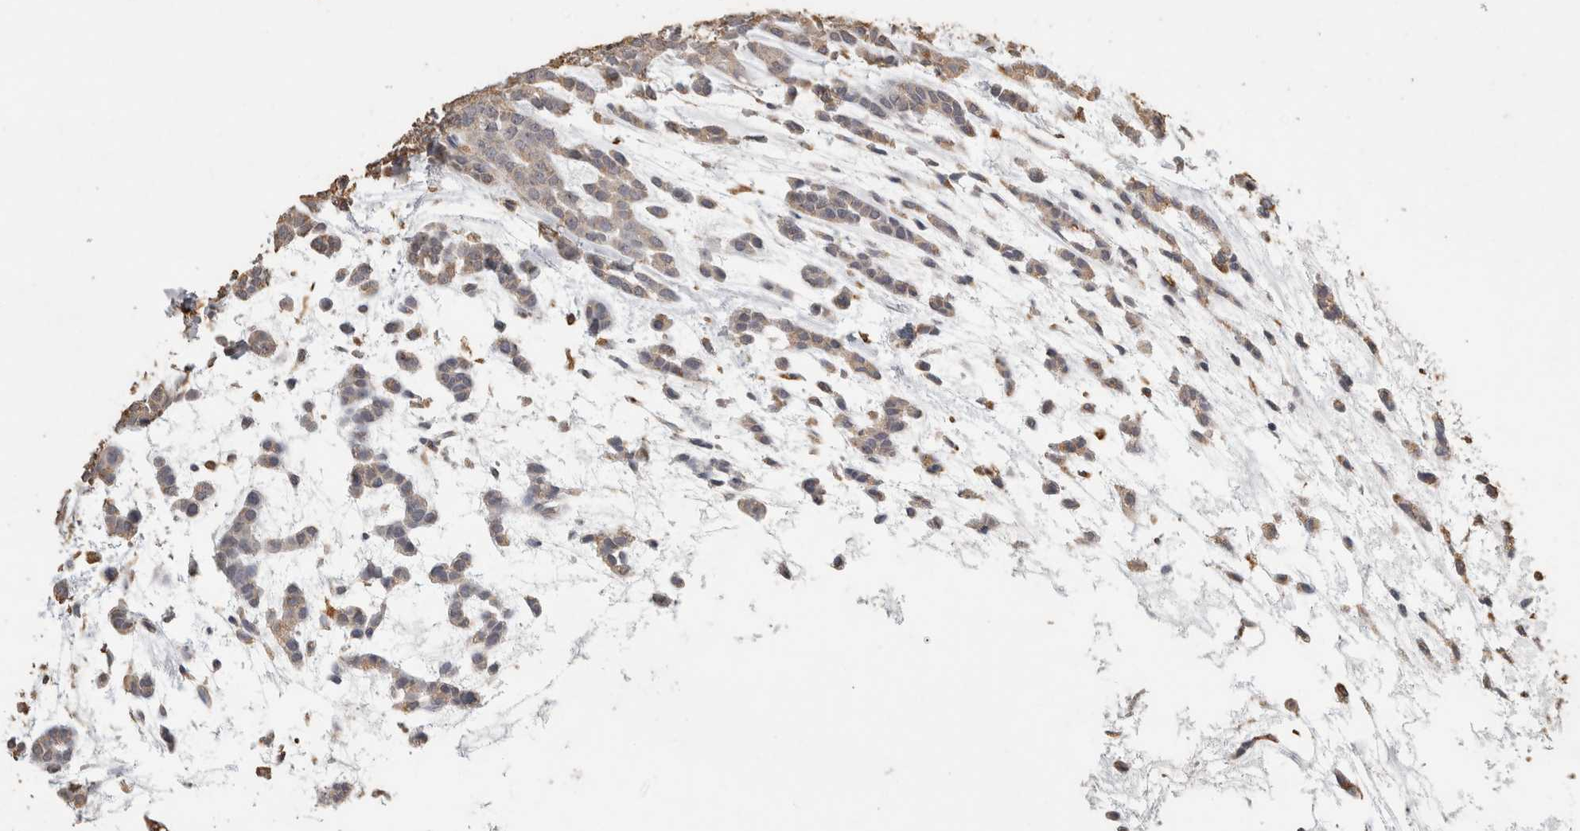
{"staining": {"intensity": "weak", "quantity": "<25%", "location": "cytoplasmic/membranous"}, "tissue": "head and neck cancer", "cell_type": "Tumor cells", "image_type": "cancer", "snomed": [{"axis": "morphology", "description": "Adenocarcinoma, NOS"}, {"axis": "morphology", "description": "Adenoma, NOS"}, {"axis": "topography", "description": "Head-Neck"}], "caption": "DAB (3,3'-diaminobenzidine) immunohistochemical staining of human head and neck cancer shows no significant expression in tumor cells.", "gene": "REPS2", "patient": {"sex": "female", "age": 55}}